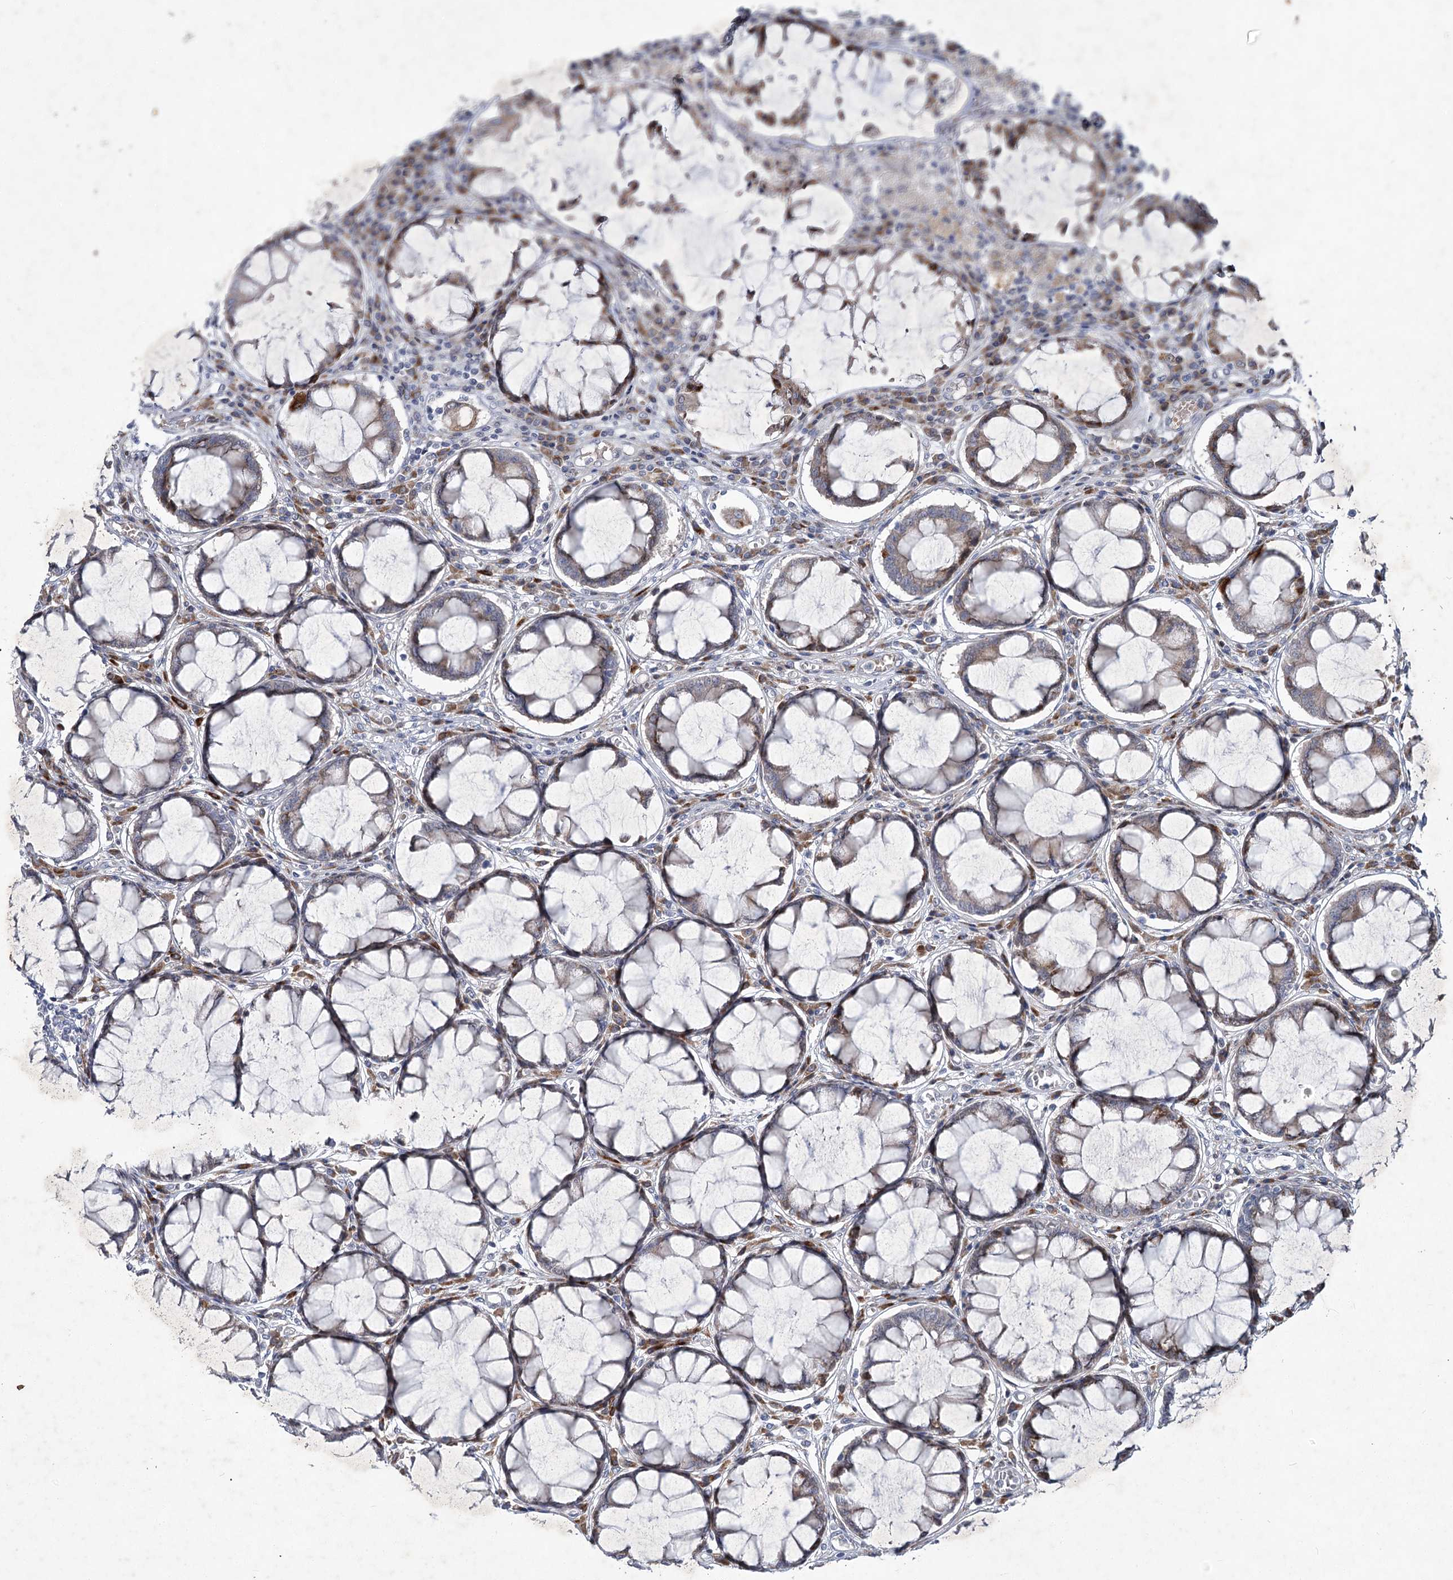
{"staining": {"intensity": "weak", "quantity": "<25%", "location": "cytoplasmic/membranous"}, "tissue": "colorectal cancer", "cell_type": "Tumor cells", "image_type": "cancer", "snomed": [{"axis": "morphology", "description": "Adenocarcinoma, NOS"}, {"axis": "topography", "description": "Rectum"}], "caption": "A histopathology image of colorectal cancer (adenocarcinoma) stained for a protein shows no brown staining in tumor cells.", "gene": "GCNT4", "patient": {"sex": "male", "age": 84}}